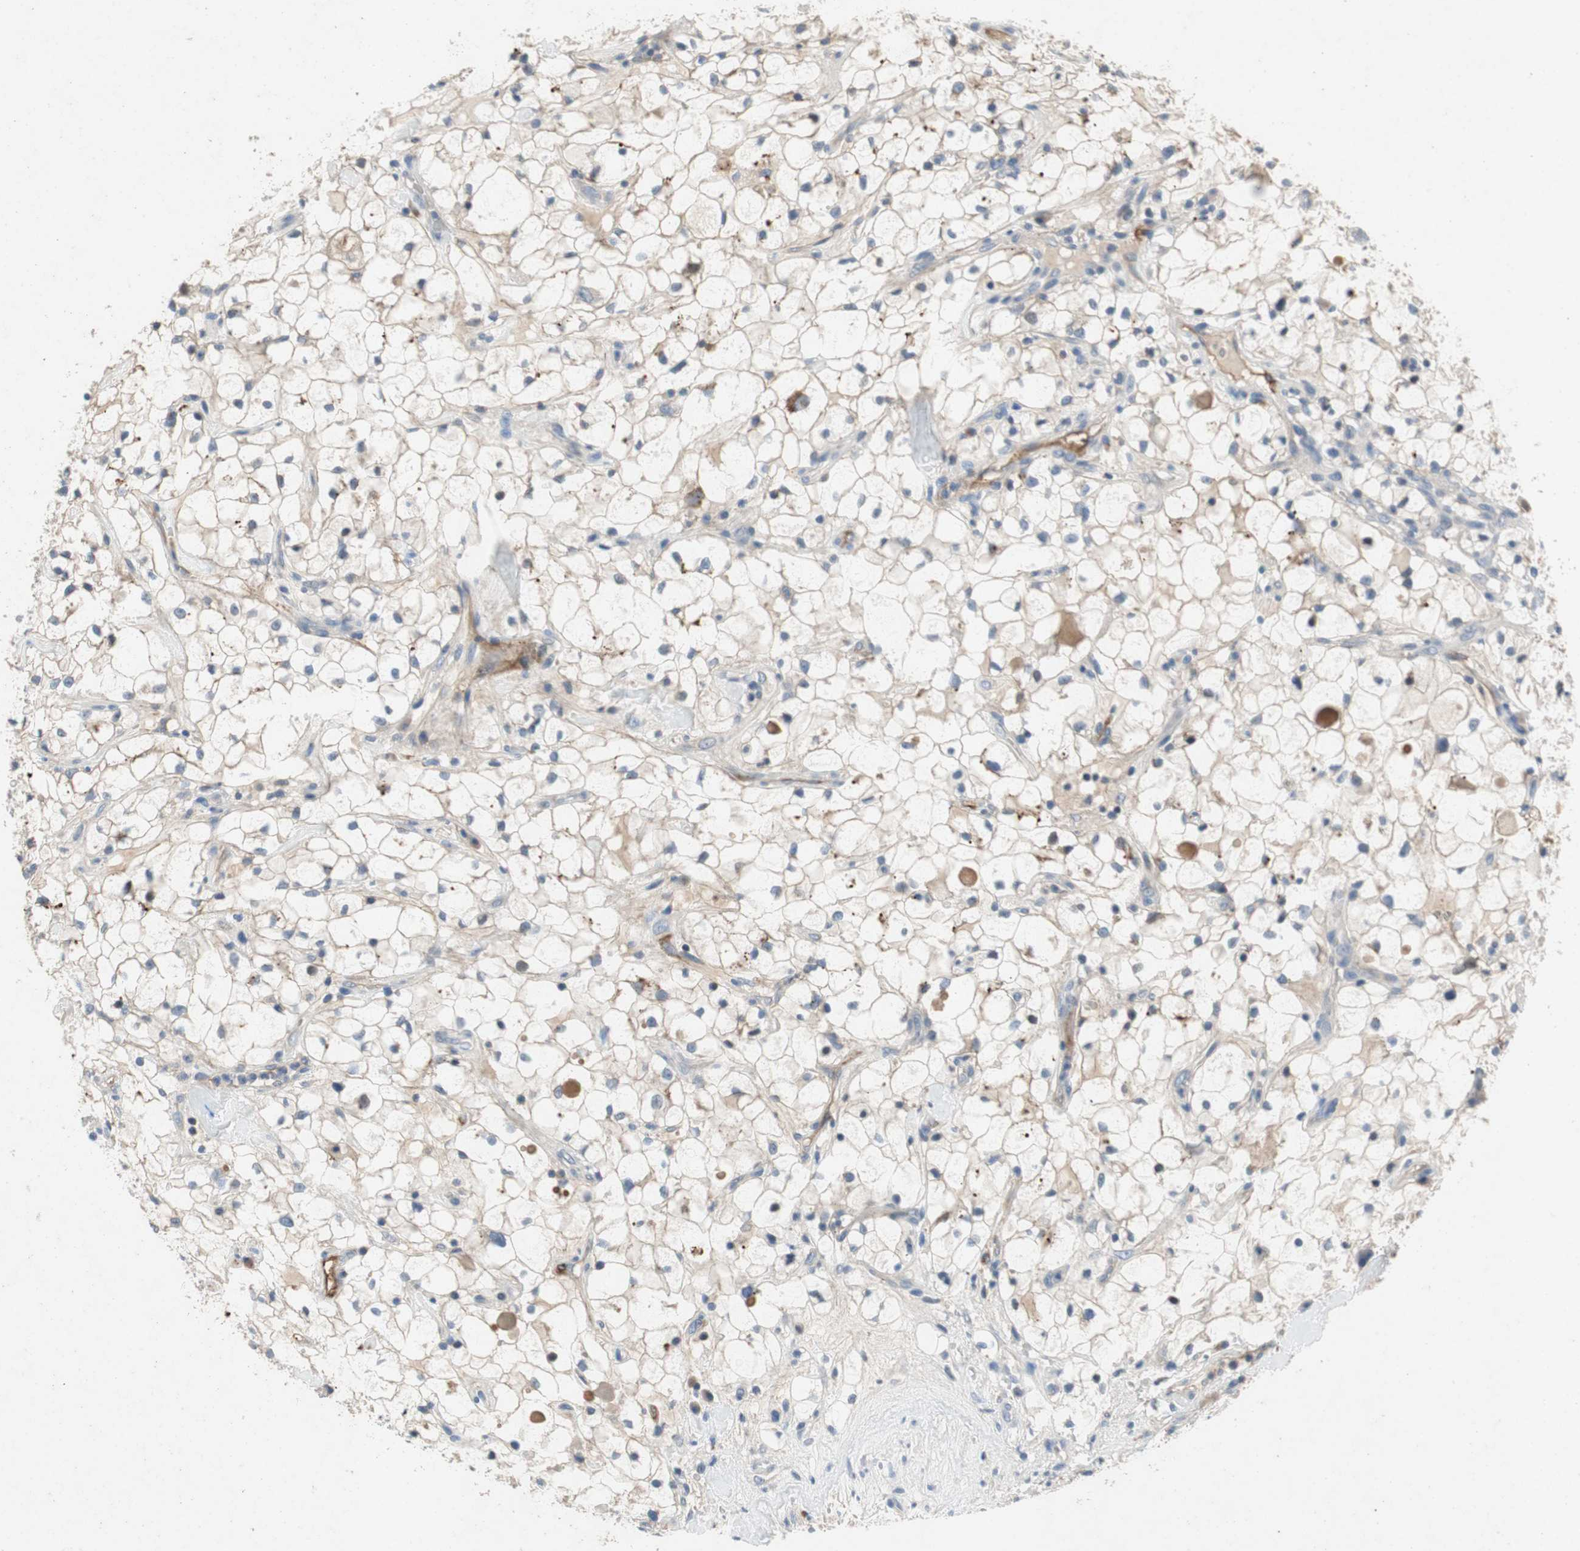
{"staining": {"intensity": "negative", "quantity": "none", "location": "none"}, "tissue": "renal cancer", "cell_type": "Tumor cells", "image_type": "cancer", "snomed": [{"axis": "morphology", "description": "Adenocarcinoma, NOS"}, {"axis": "topography", "description": "Kidney"}], "caption": "This is an IHC image of human renal cancer. There is no expression in tumor cells.", "gene": "ALPL", "patient": {"sex": "female", "age": 60}}